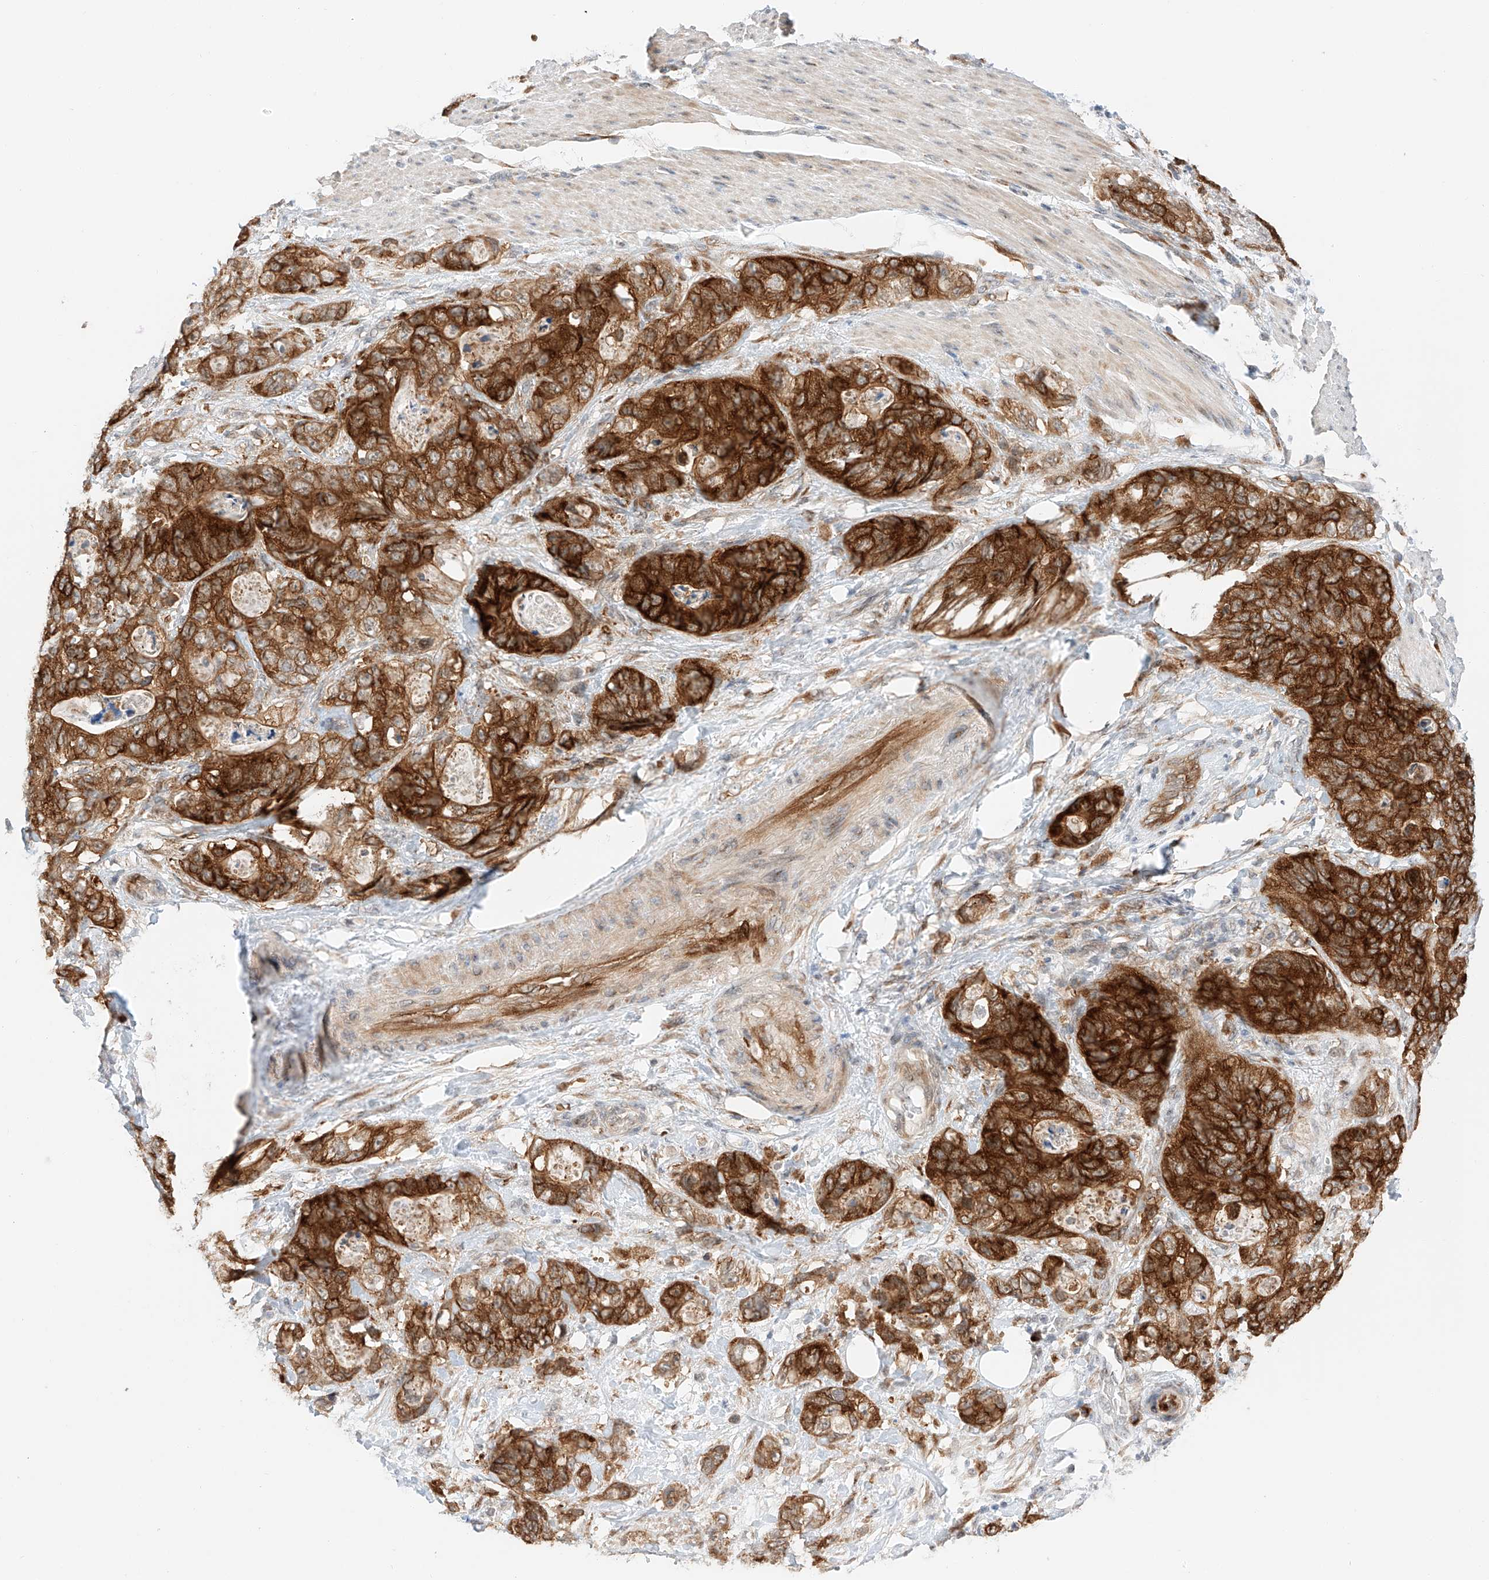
{"staining": {"intensity": "strong", "quantity": ">75%", "location": "cytoplasmic/membranous"}, "tissue": "stomach cancer", "cell_type": "Tumor cells", "image_type": "cancer", "snomed": [{"axis": "morphology", "description": "Normal tissue, NOS"}, {"axis": "morphology", "description": "Adenocarcinoma, NOS"}, {"axis": "topography", "description": "Stomach"}], "caption": "Human stomach cancer (adenocarcinoma) stained for a protein (brown) reveals strong cytoplasmic/membranous positive expression in about >75% of tumor cells.", "gene": "CARMIL1", "patient": {"sex": "female", "age": 89}}